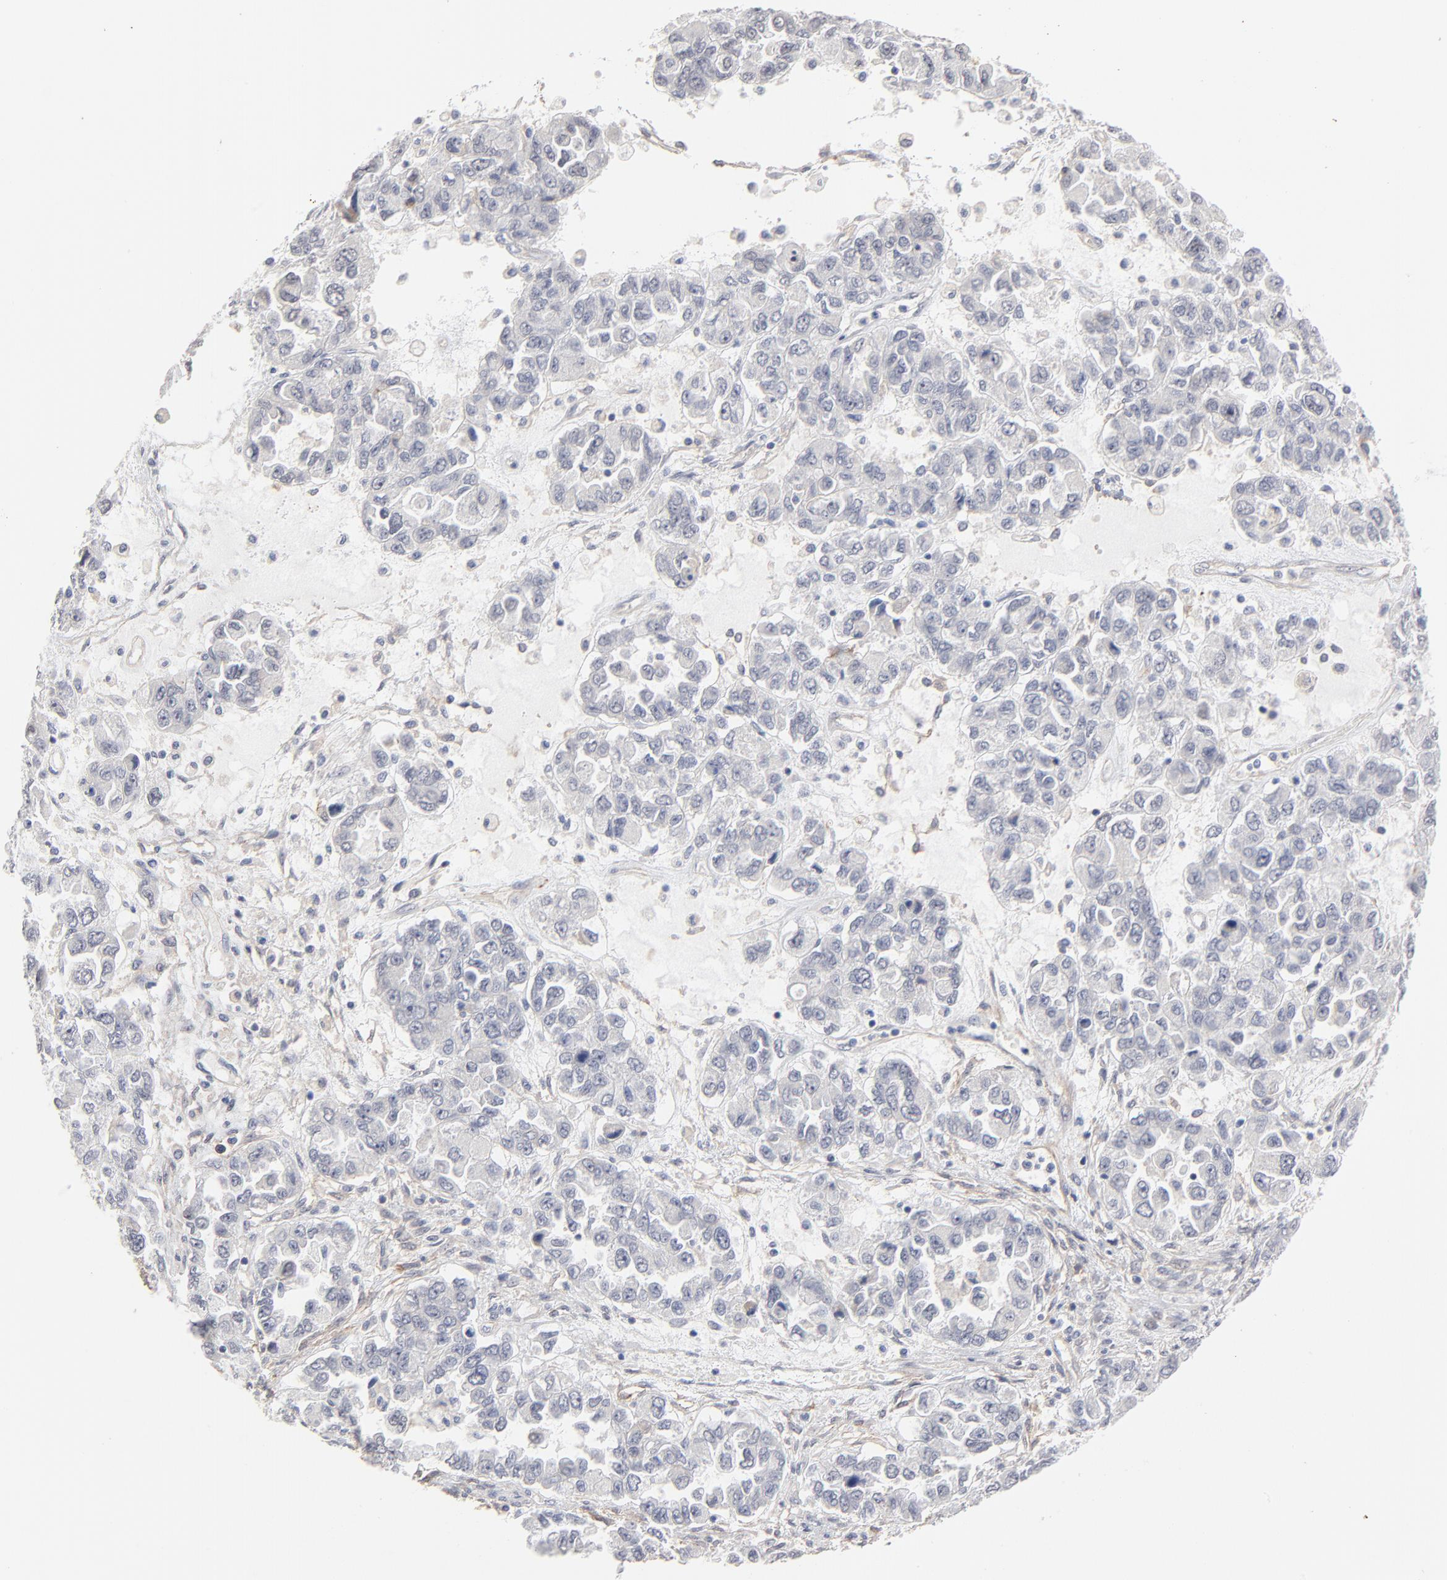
{"staining": {"intensity": "negative", "quantity": "none", "location": "none"}, "tissue": "ovarian cancer", "cell_type": "Tumor cells", "image_type": "cancer", "snomed": [{"axis": "morphology", "description": "Cystadenocarcinoma, serous, NOS"}, {"axis": "topography", "description": "Ovary"}], "caption": "Tumor cells are negative for protein expression in human ovarian cancer (serous cystadenocarcinoma).", "gene": "SLC16A1", "patient": {"sex": "female", "age": 84}}